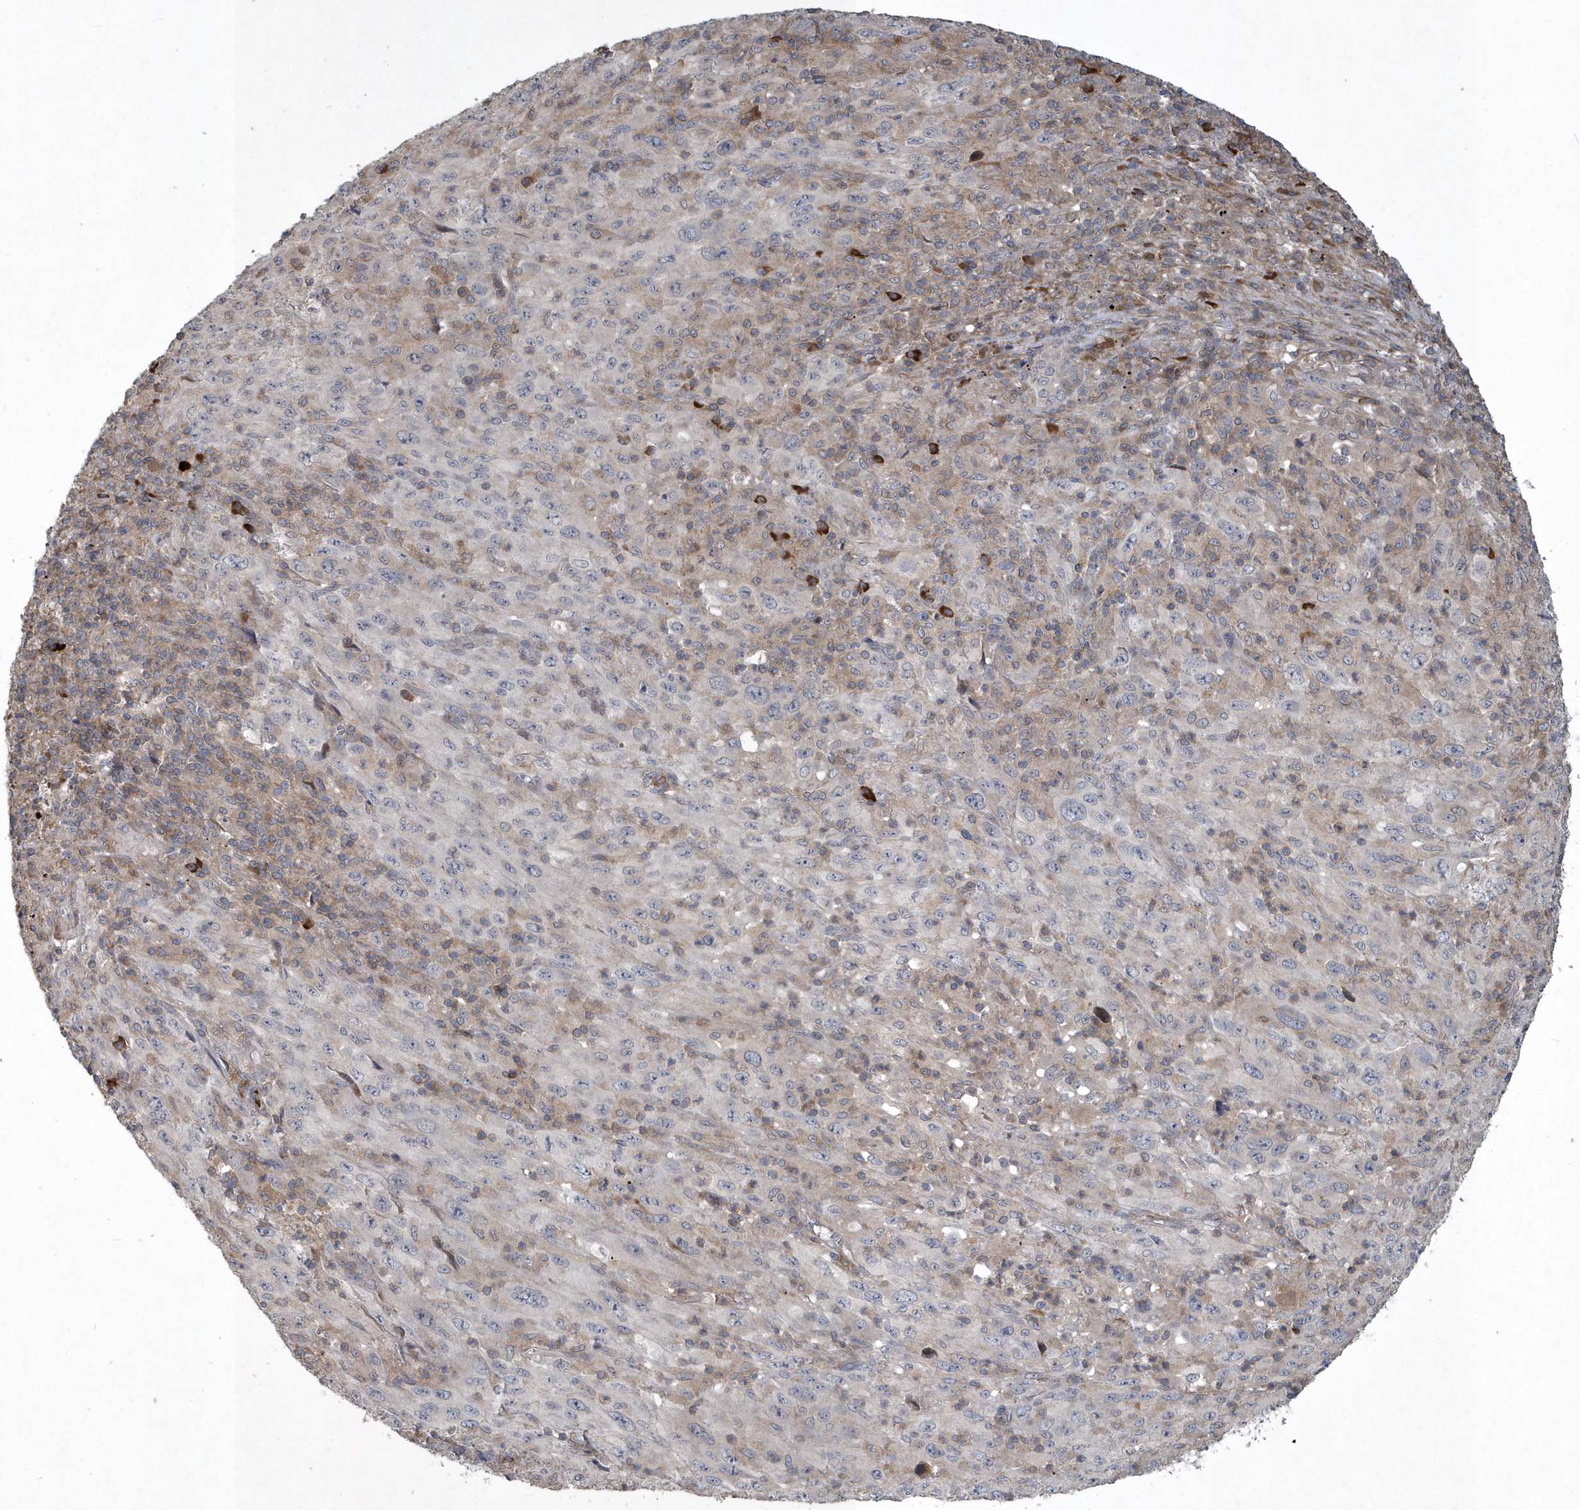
{"staining": {"intensity": "negative", "quantity": "none", "location": "none"}, "tissue": "melanoma", "cell_type": "Tumor cells", "image_type": "cancer", "snomed": [{"axis": "morphology", "description": "Malignant melanoma, Metastatic site"}, {"axis": "topography", "description": "Skin"}], "caption": "Immunohistochemical staining of human malignant melanoma (metastatic site) demonstrates no significant positivity in tumor cells.", "gene": "N4BP2", "patient": {"sex": "female", "age": 56}}